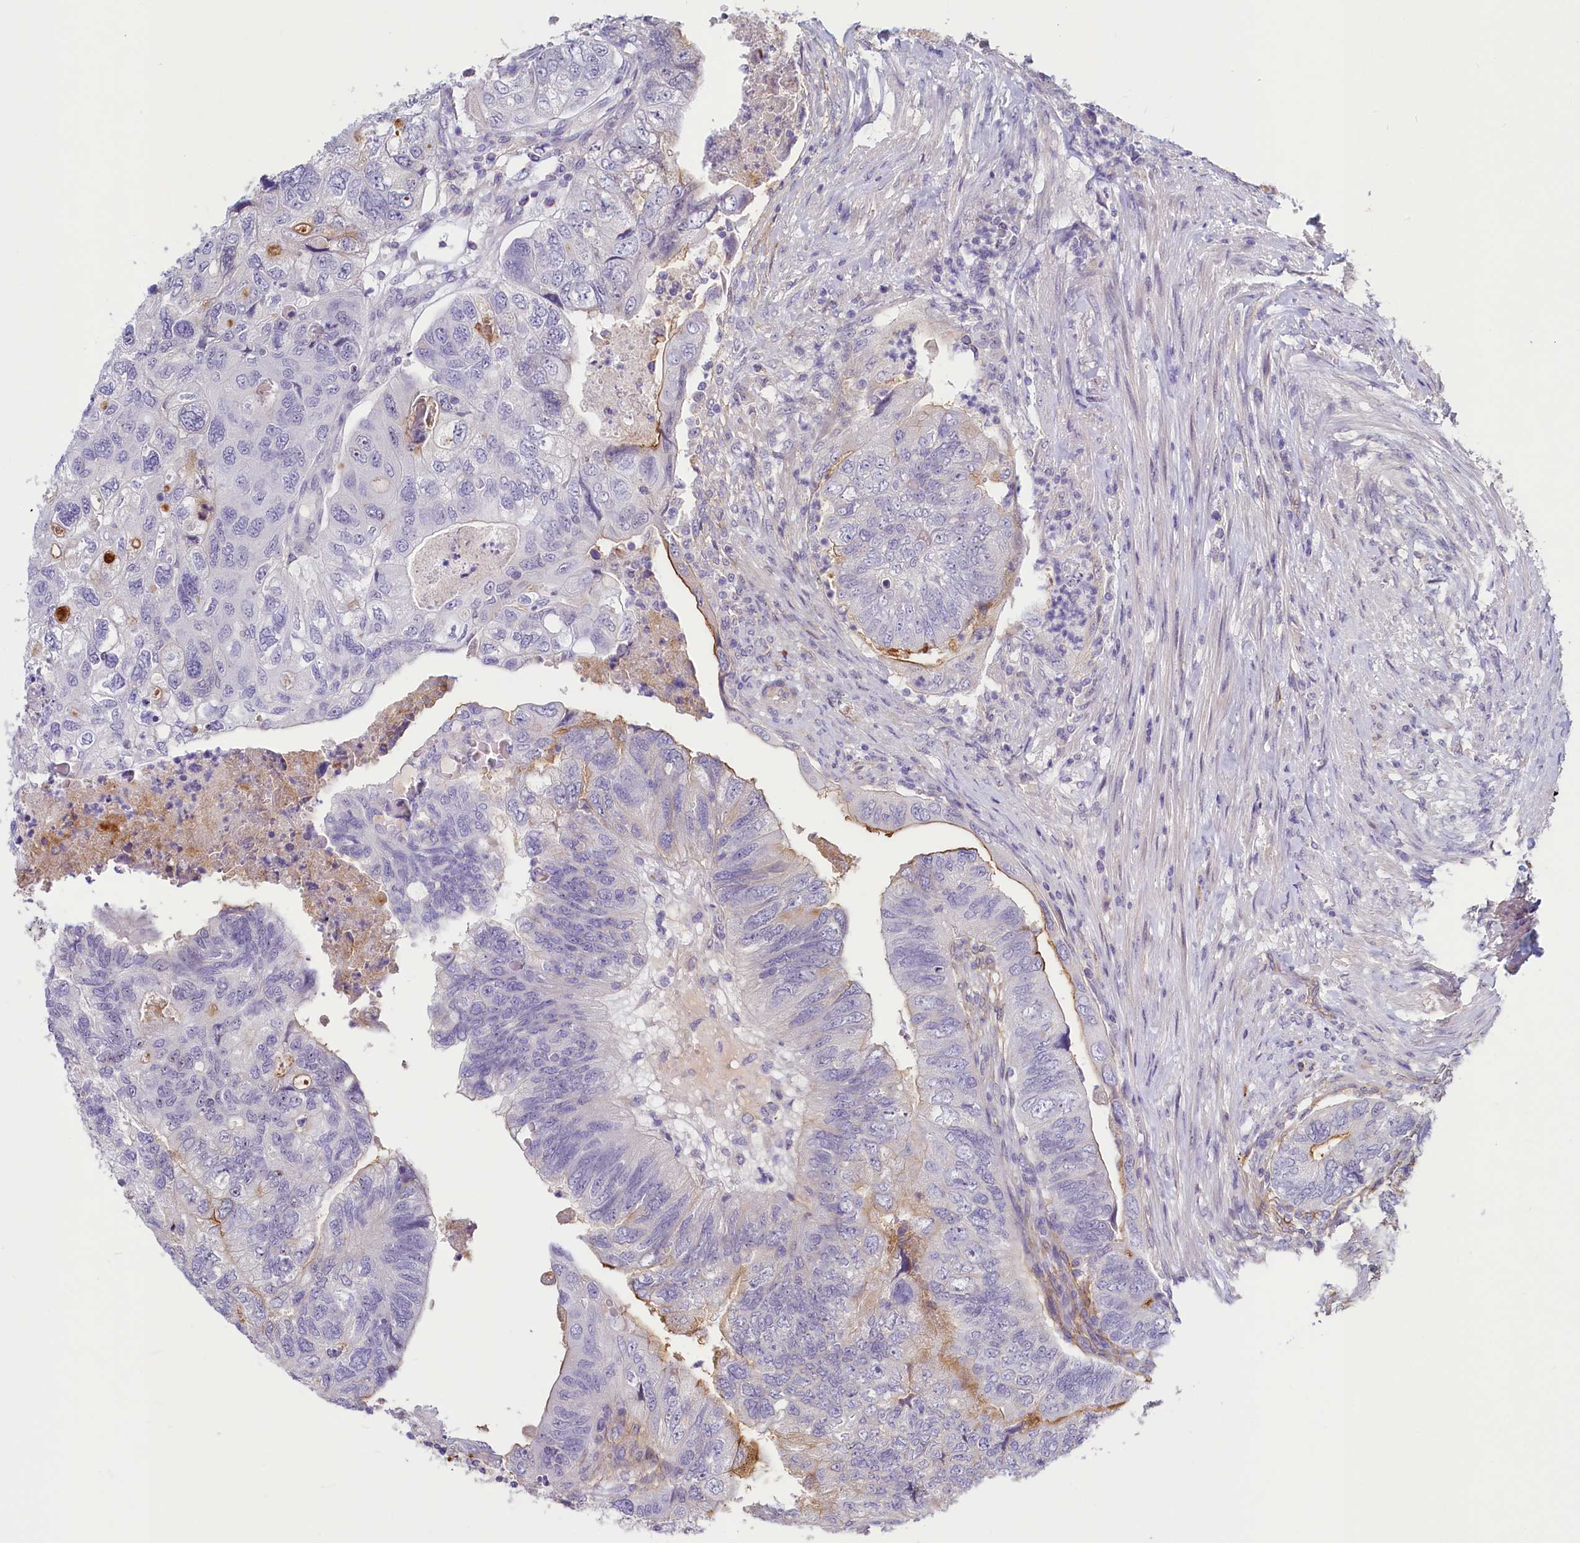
{"staining": {"intensity": "negative", "quantity": "none", "location": "none"}, "tissue": "colorectal cancer", "cell_type": "Tumor cells", "image_type": "cancer", "snomed": [{"axis": "morphology", "description": "Adenocarcinoma, NOS"}, {"axis": "topography", "description": "Rectum"}], "caption": "IHC histopathology image of human adenocarcinoma (colorectal) stained for a protein (brown), which reveals no positivity in tumor cells.", "gene": "PROCR", "patient": {"sex": "male", "age": 63}}